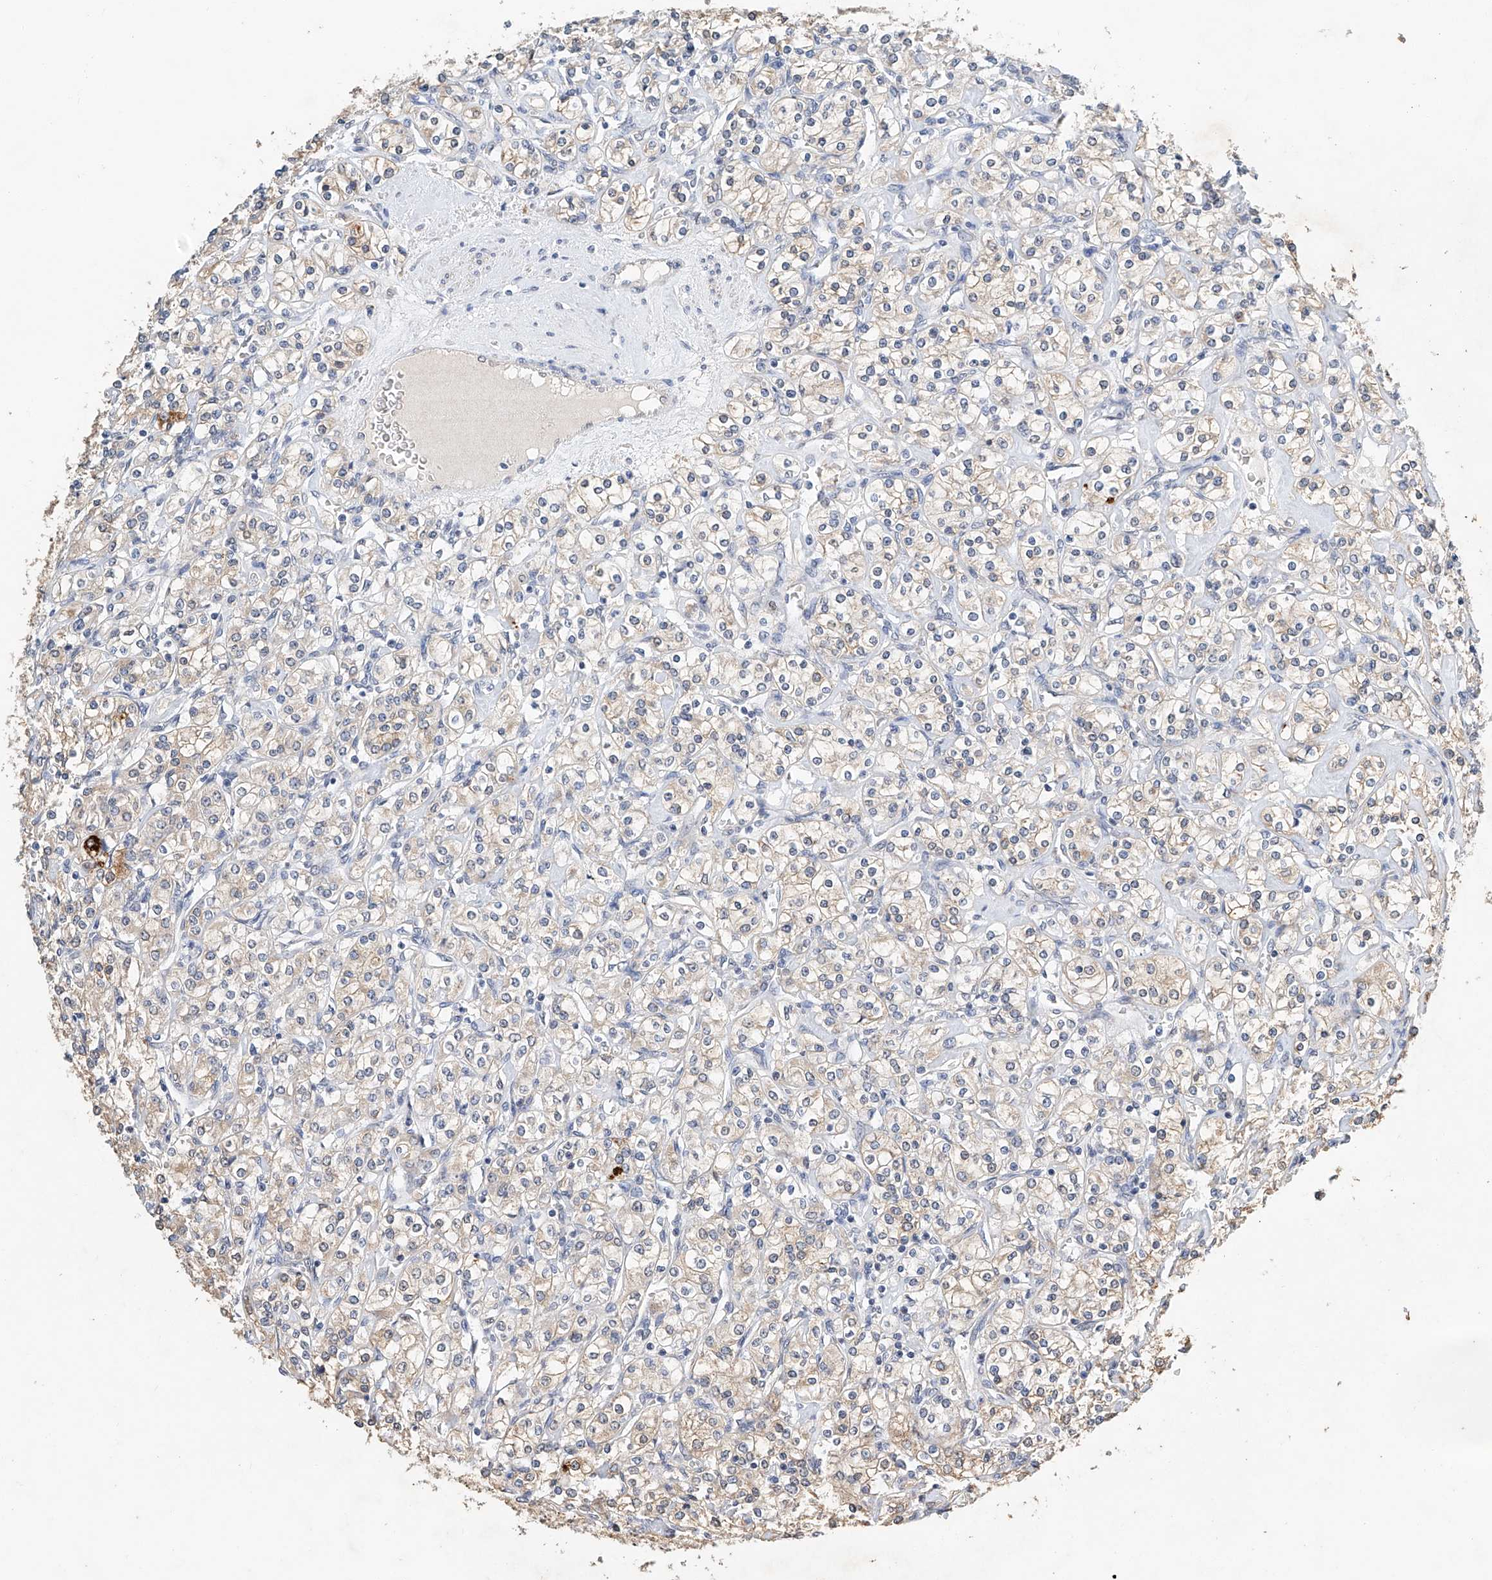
{"staining": {"intensity": "weak", "quantity": "<25%", "location": "cytoplasmic/membranous"}, "tissue": "renal cancer", "cell_type": "Tumor cells", "image_type": "cancer", "snomed": [{"axis": "morphology", "description": "Adenocarcinoma, NOS"}, {"axis": "topography", "description": "Kidney"}], "caption": "Immunohistochemistry of human renal cancer (adenocarcinoma) exhibits no positivity in tumor cells.", "gene": "CTDP1", "patient": {"sex": "male", "age": 77}}